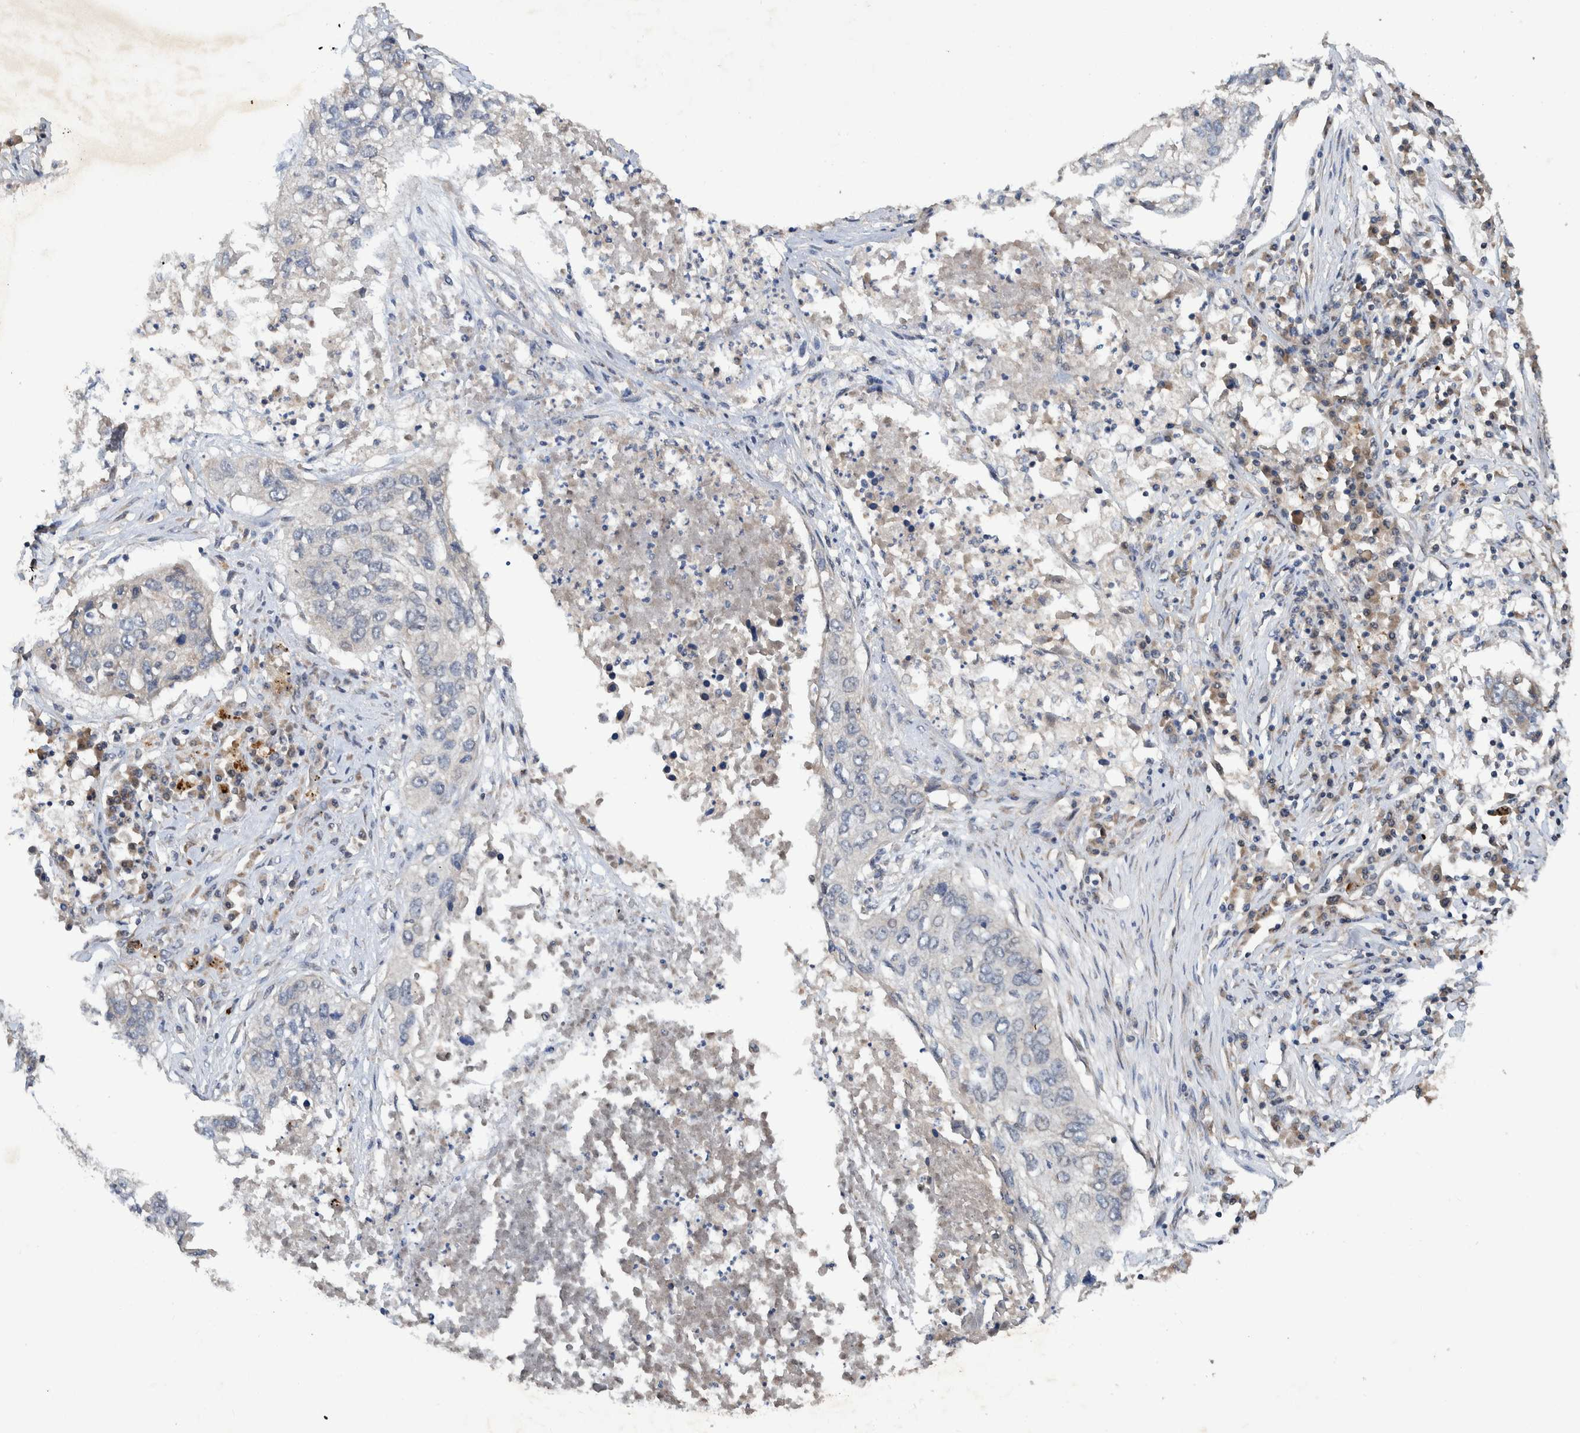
{"staining": {"intensity": "negative", "quantity": "none", "location": "none"}, "tissue": "lung cancer", "cell_type": "Tumor cells", "image_type": "cancer", "snomed": [{"axis": "morphology", "description": "Squamous cell carcinoma, NOS"}, {"axis": "topography", "description": "Lung"}], "caption": "Protein analysis of squamous cell carcinoma (lung) reveals no significant staining in tumor cells. Nuclei are stained in blue.", "gene": "PLPBP", "patient": {"sex": "female", "age": 63}}